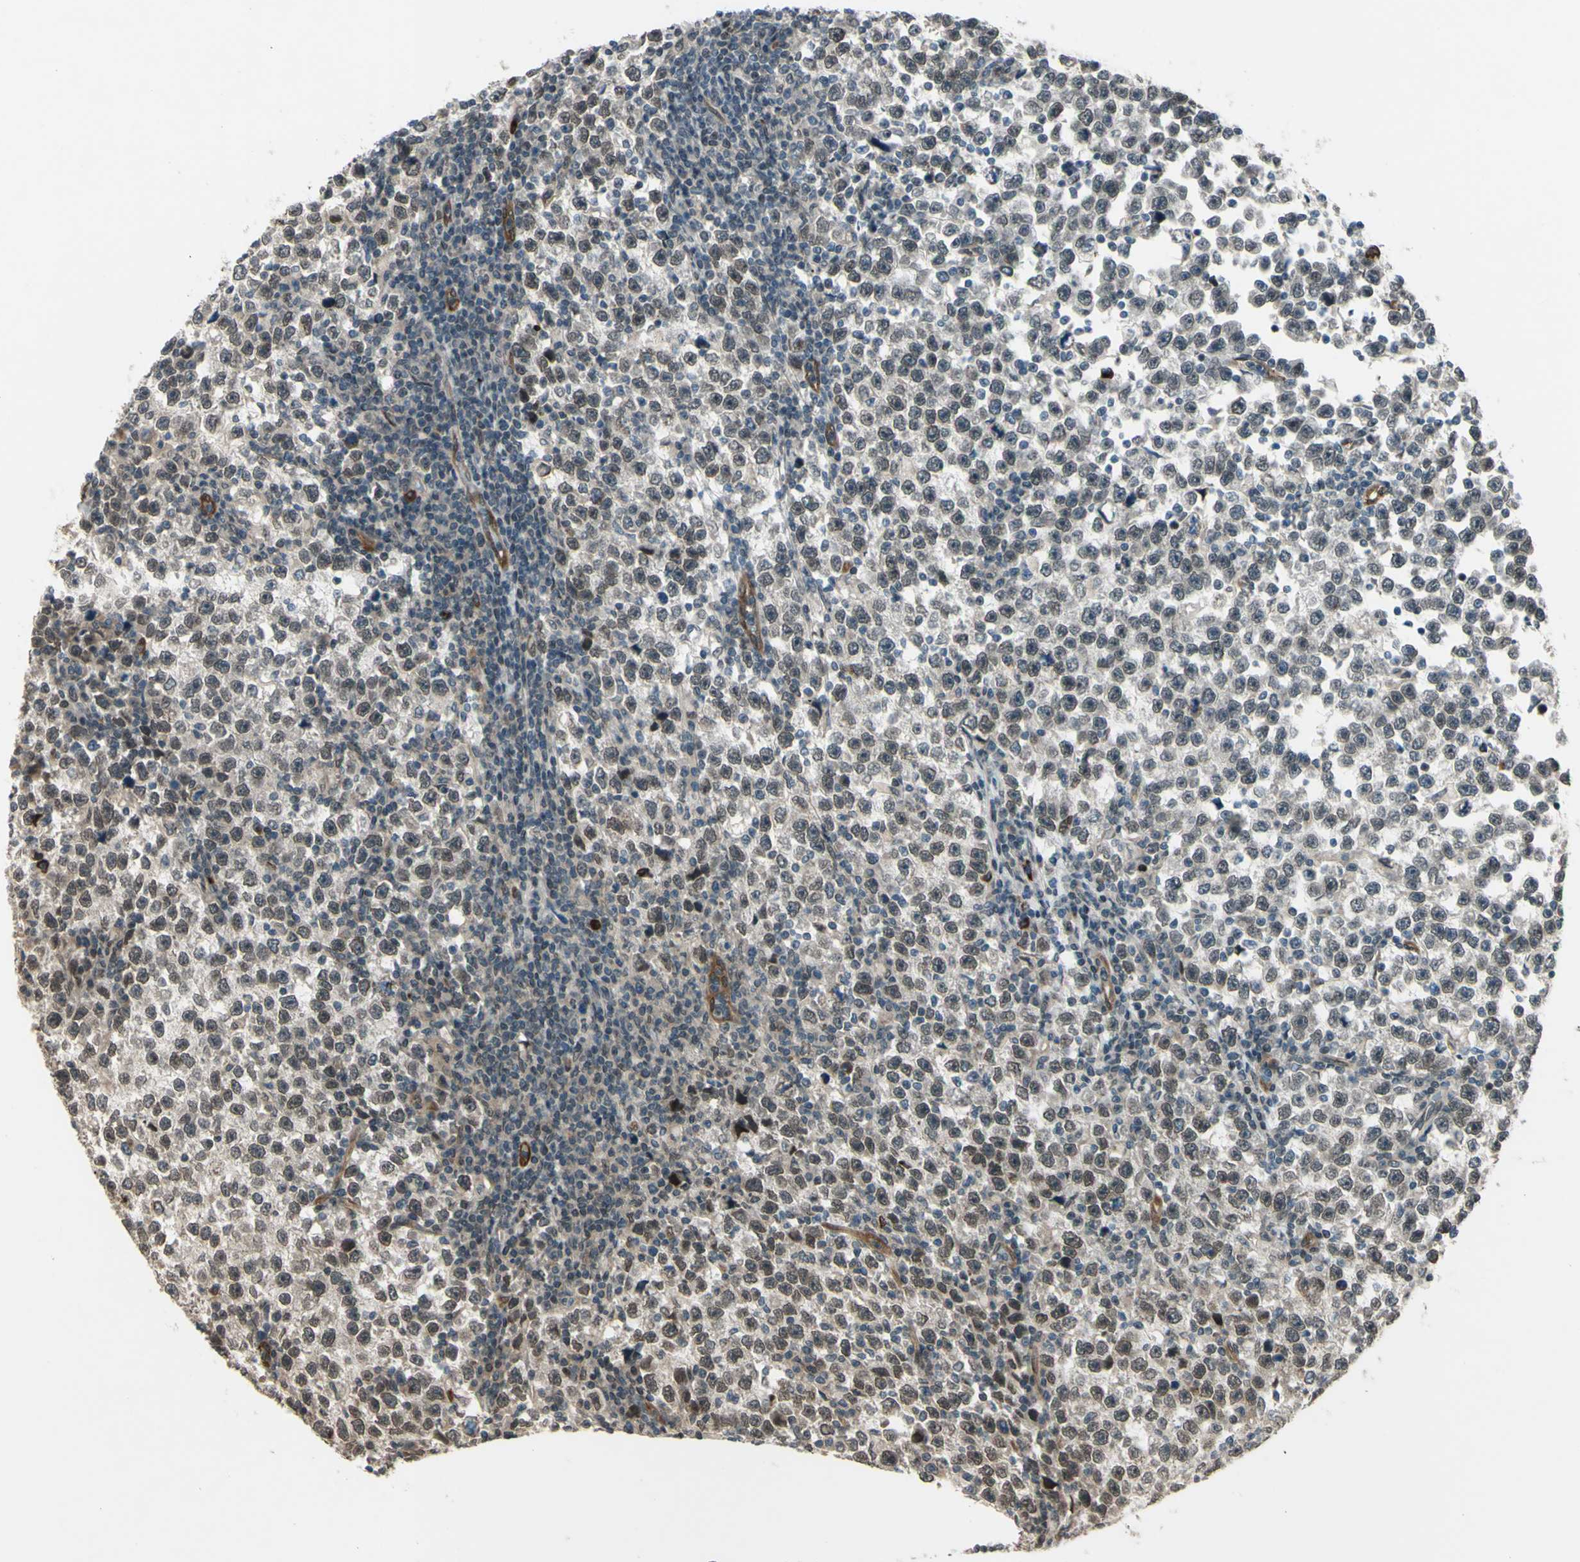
{"staining": {"intensity": "weak", "quantity": "<25%", "location": "nuclear"}, "tissue": "testis cancer", "cell_type": "Tumor cells", "image_type": "cancer", "snomed": [{"axis": "morphology", "description": "Seminoma, NOS"}, {"axis": "topography", "description": "Testis"}], "caption": "This photomicrograph is of testis cancer (seminoma) stained with immunohistochemistry to label a protein in brown with the nuclei are counter-stained blue. There is no staining in tumor cells.", "gene": "MLF2", "patient": {"sex": "male", "age": 43}}